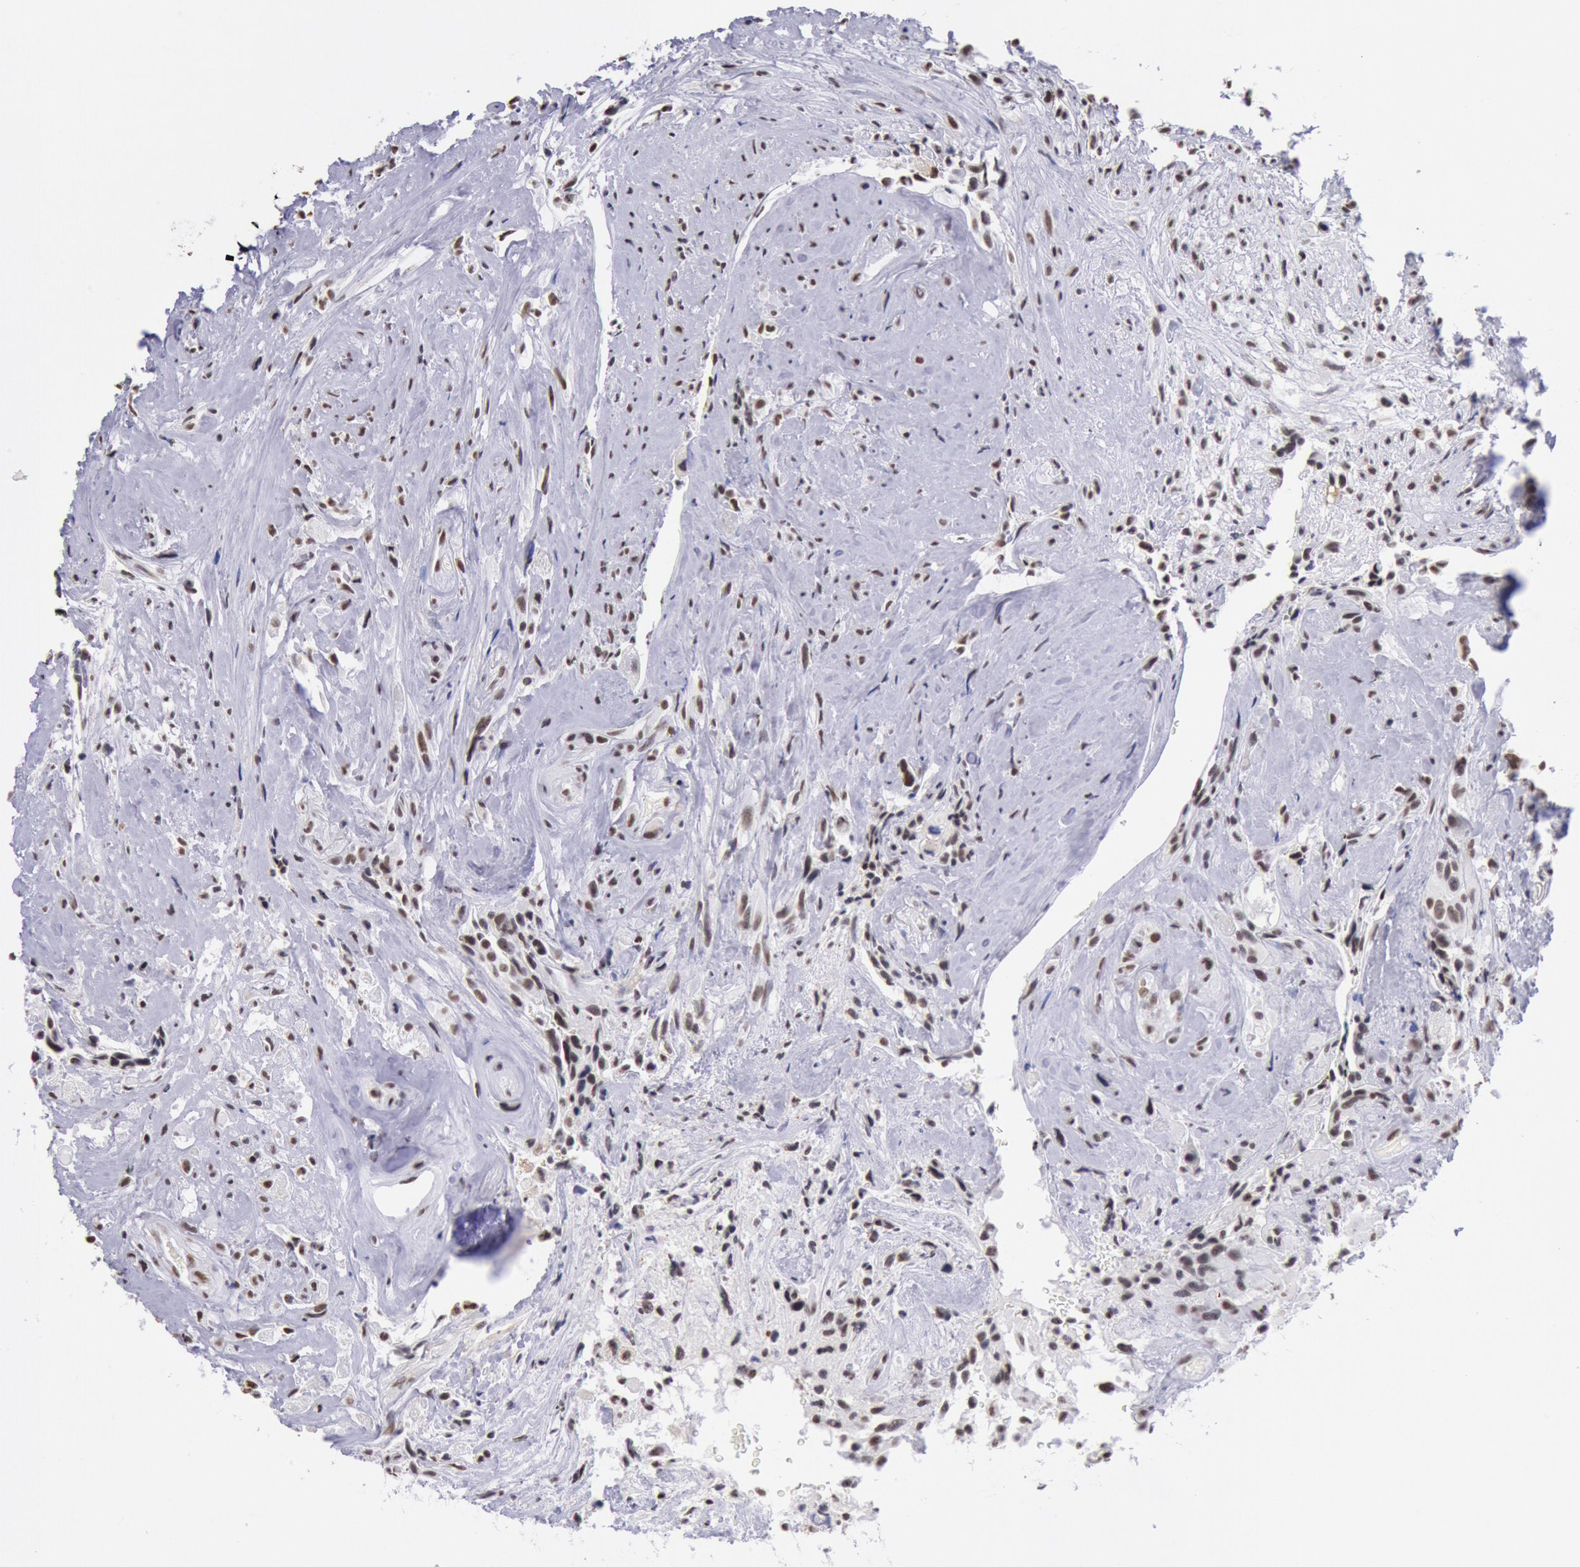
{"staining": {"intensity": "moderate", "quantity": ">75%", "location": "nuclear"}, "tissue": "glioma", "cell_type": "Tumor cells", "image_type": "cancer", "snomed": [{"axis": "morphology", "description": "Glioma, malignant, High grade"}, {"axis": "topography", "description": "Brain"}], "caption": "High-magnification brightfield microscopy of high-grade glioma (malignant) stained with DAB (brown) and counterstained with hematoxylin (blue). tumor cells exhibit moderate nuclear expression is identified in about>75% of cells.", "gene": "SNRPD3", "patient": {"sex": "male", "age": 48}}